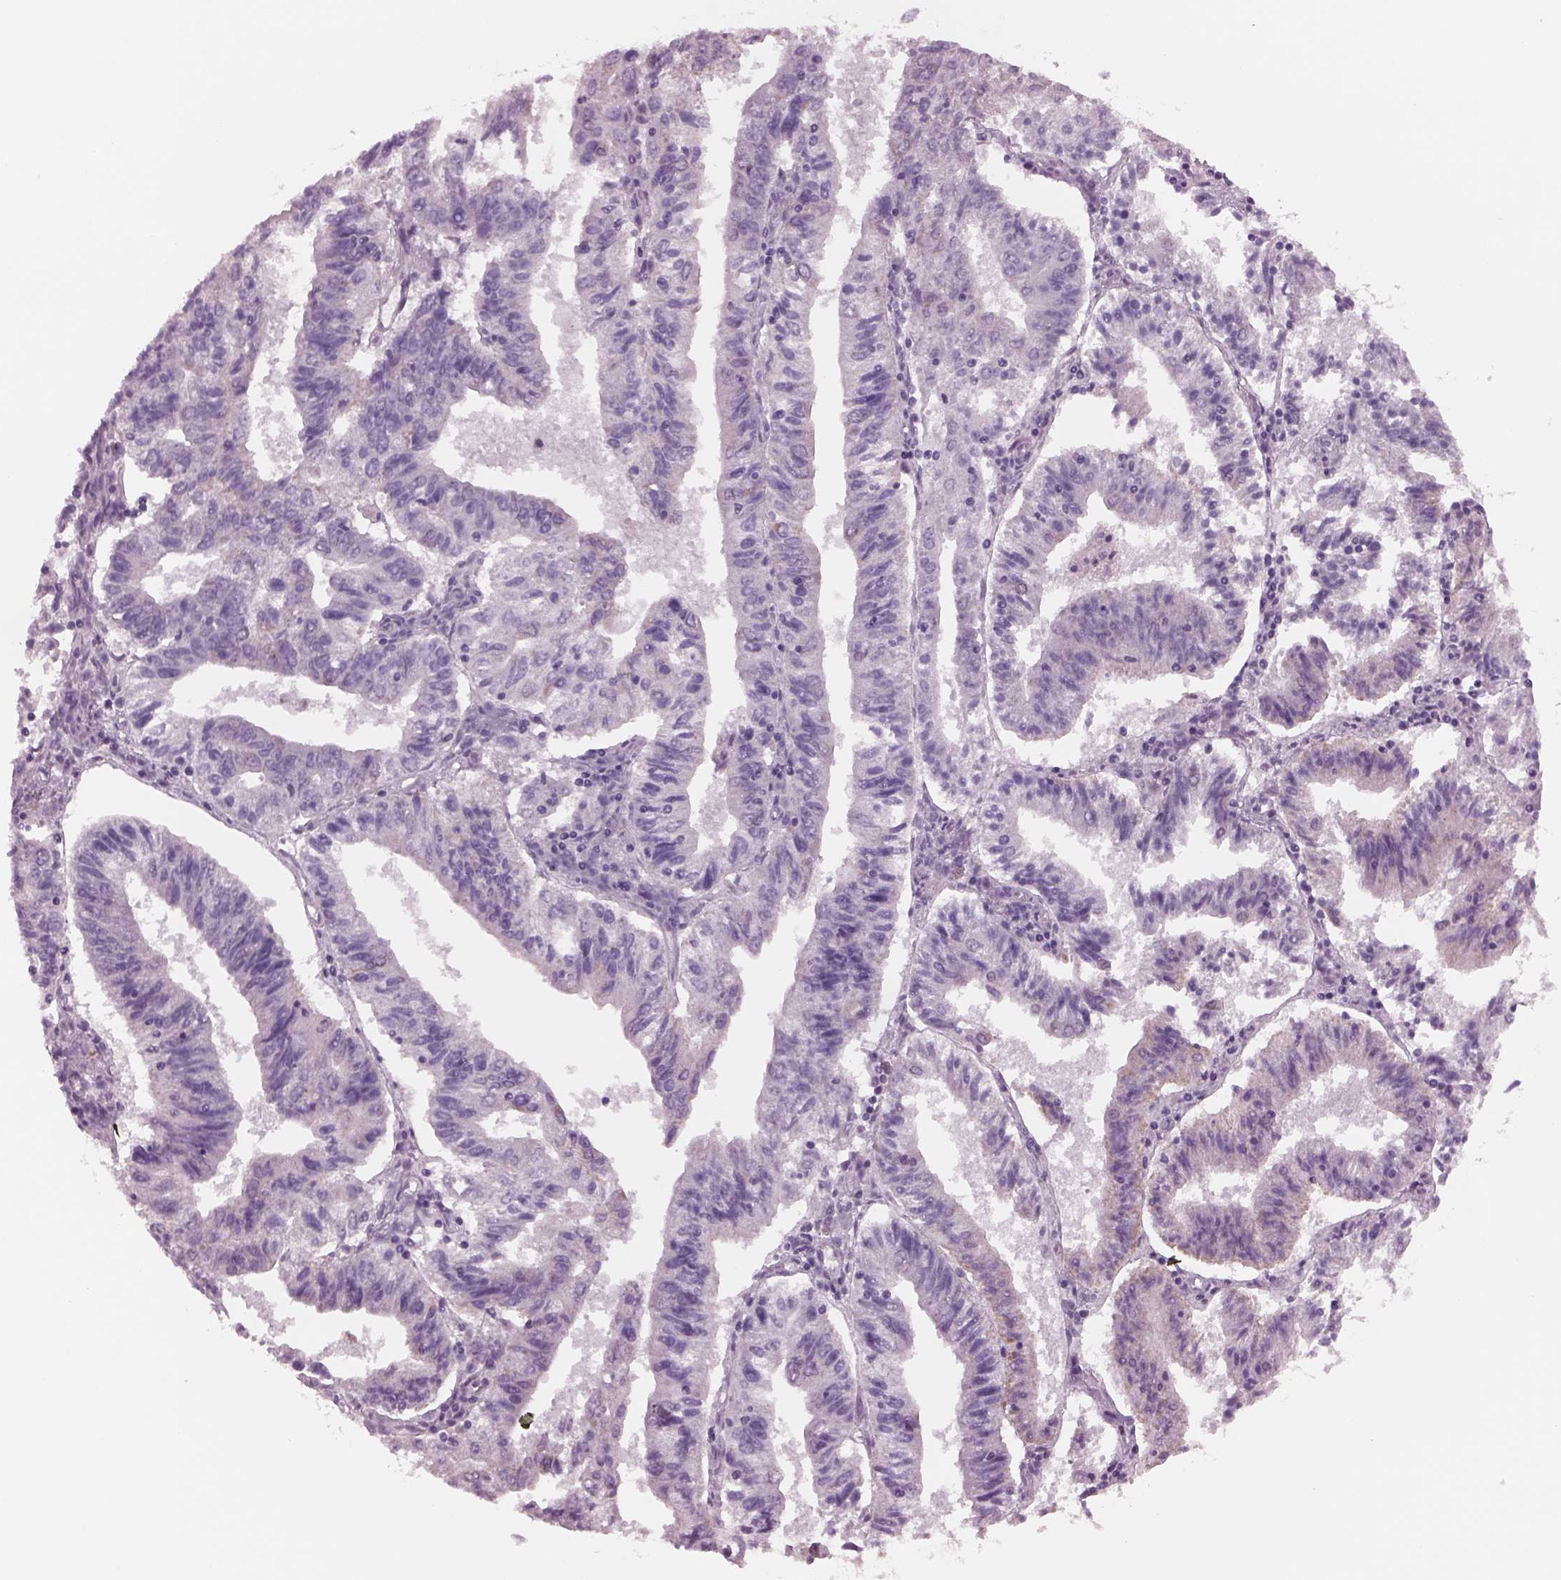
{"staining": {"intensity": "negative", "quantity": "none", "location": "none"}, "tissue": "endometrial cancer", "cell_type": "Tumor cells", "image_type": "cancer", "snomed": [{"axis": "morphology", "description": "Adenocarcinoma, NOS"}, {"axis": "topography", "description": "Endometrium"}], "caption": "This is a photomicrograph of IHC staining of endometrial cancer (adenocarcinoma), which shows no staining in tumor cells.", "gene": "CYLC1", "patient": {"sex": "female", "age": 82}}